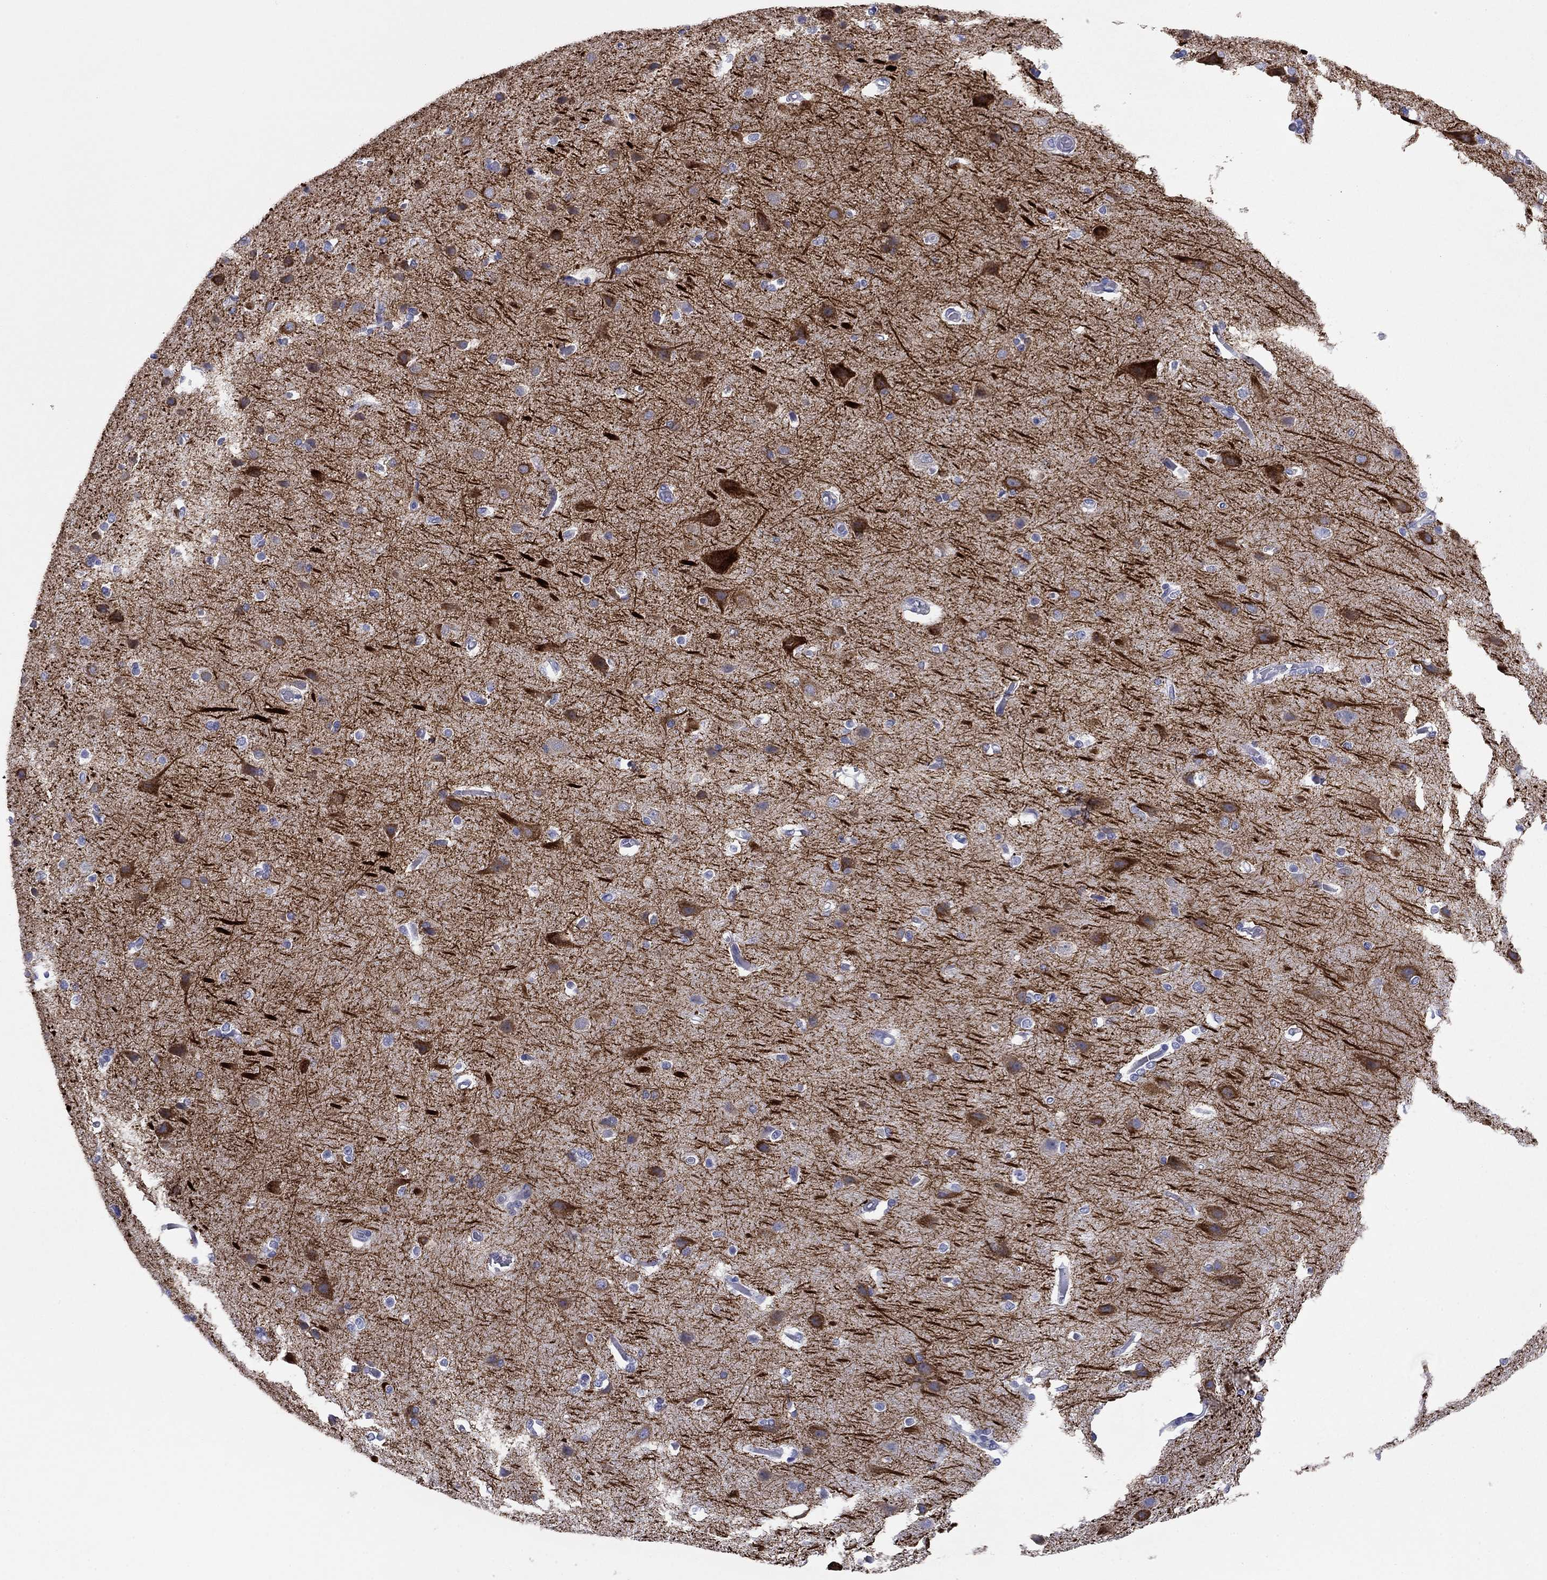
{"staining": {"intensity": "negative", "quantity": "none", "location": "none"}, "tissue": "cerebral cortex", "cell_type": "Endothelial cells", "image_type": "normal", "snomed": [{"axis": "morphology", "description": "Normal tissue, NOS"}, {"axis": "topography", "description": "Cerebral cortex"}], "caption": "Endothelial cells are negative for protein expression in unremarkable human cerebral cortex. (Stains: DAB (3,3'-diaminobenzidine) immunohistochemistry with hematoxylin counter stain, Microscopy: brightfield microscopy at high magnification).", "gene": "KCNH1", "patient": {"sex": "male", "age": 37}}